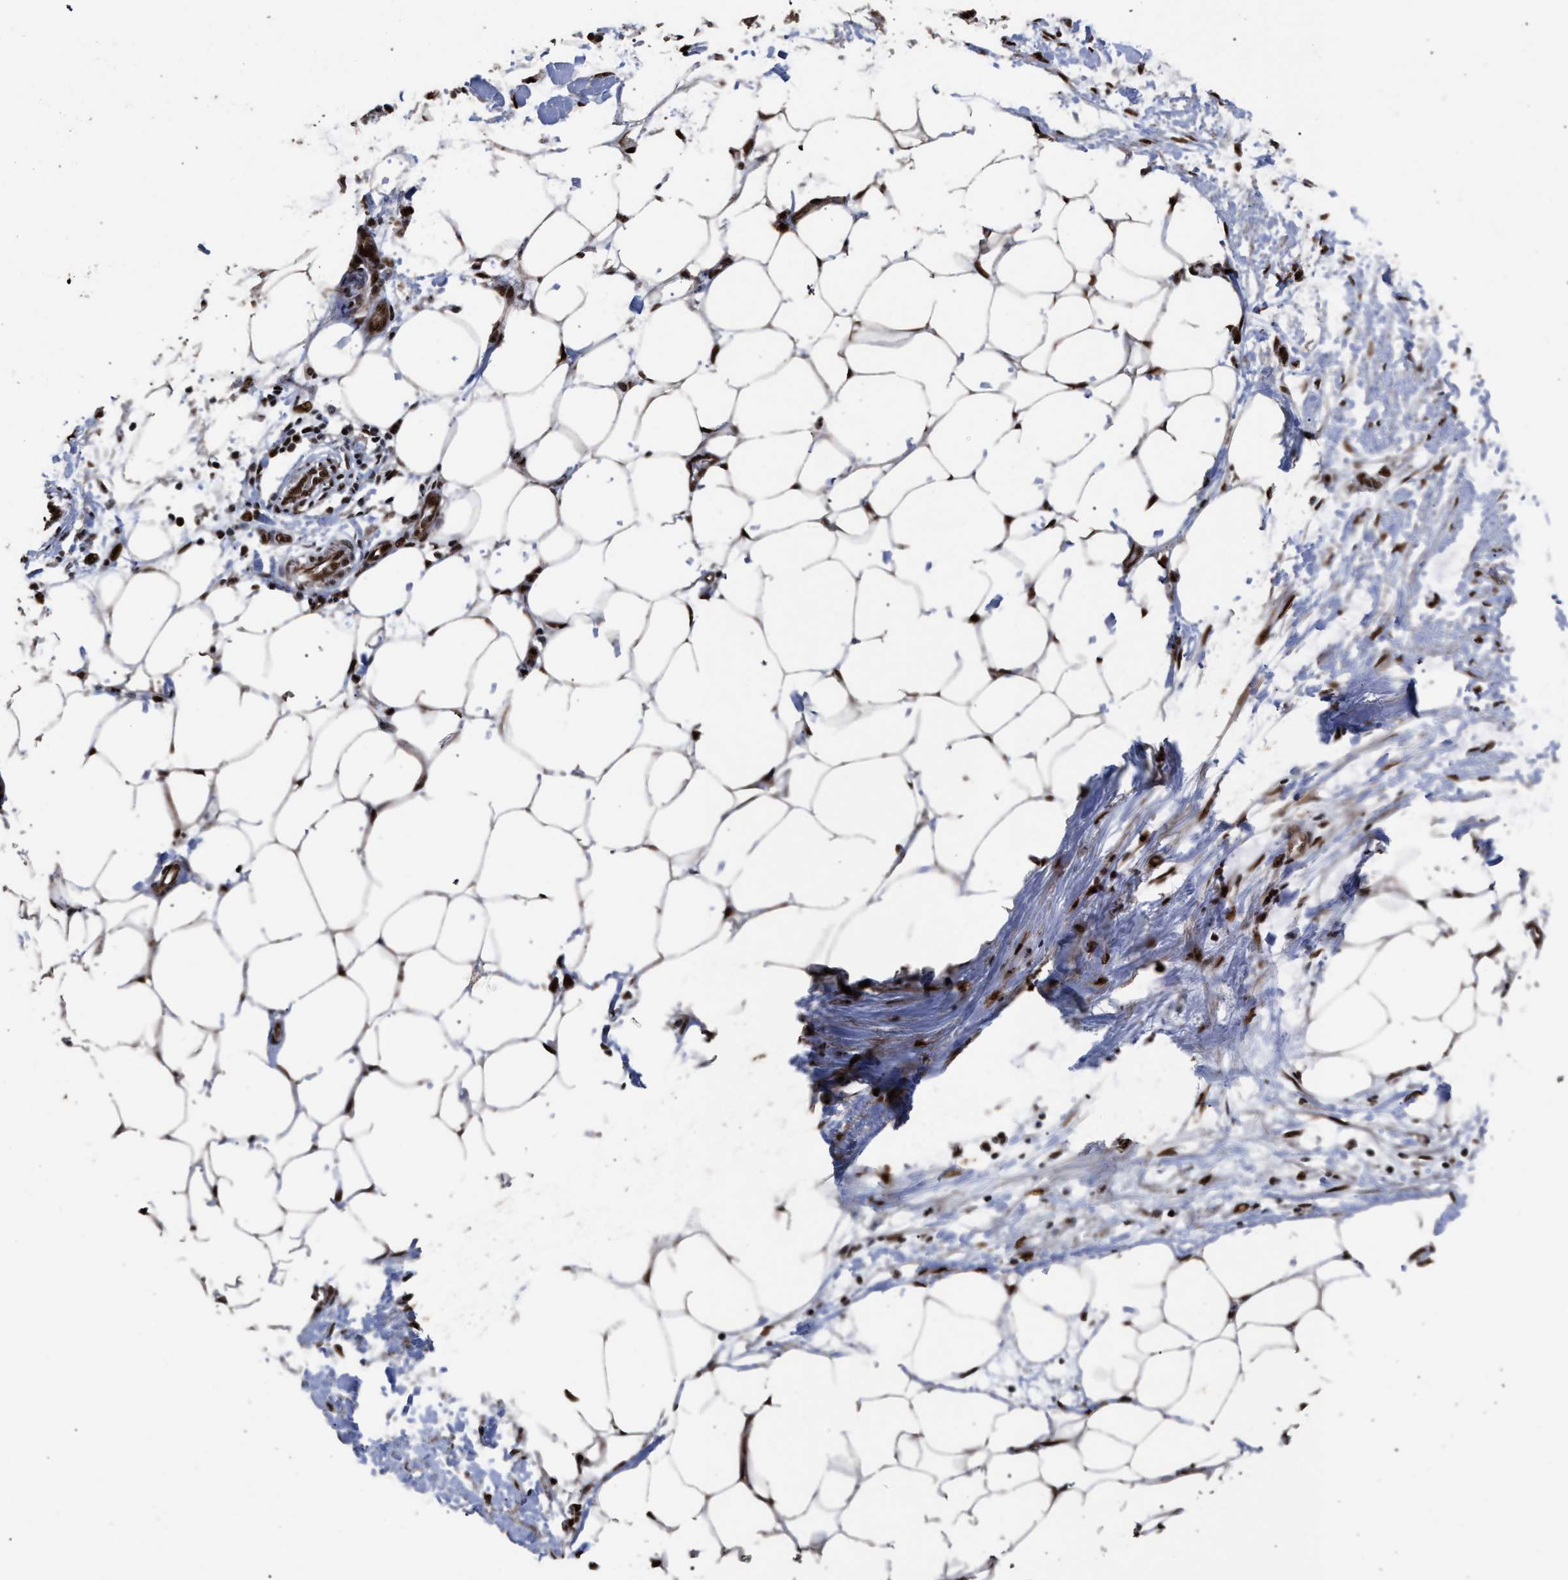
{"staining": {"intensity": "moderate", "quantity": ">75%", "location": "cytoplasmic/membranous,nuclear"}, "tissue": "adipose tissue", "cell_type": "Adipocytes", "image_type": "normal", "snomed": [{"axis": "morphology", "description": "Normal tissue, NOS"}, {"axis": "morphology", "description": "Adenocarcinoma, NOS"}, {"axis": "topography", "description": "Colon"}, {"axis": "topography", "description": "Peripheral nerve tissue"}], "caption": "This photomicrograph exhibits immunohistochemistry staining of normal adipose tissue, with medium moderate cytoplasmic/membranous,nuclear positivity in about >75% of adipocytes.", "gene": "TP53BP1", "patient": {"sex": "male", "age": 14}}